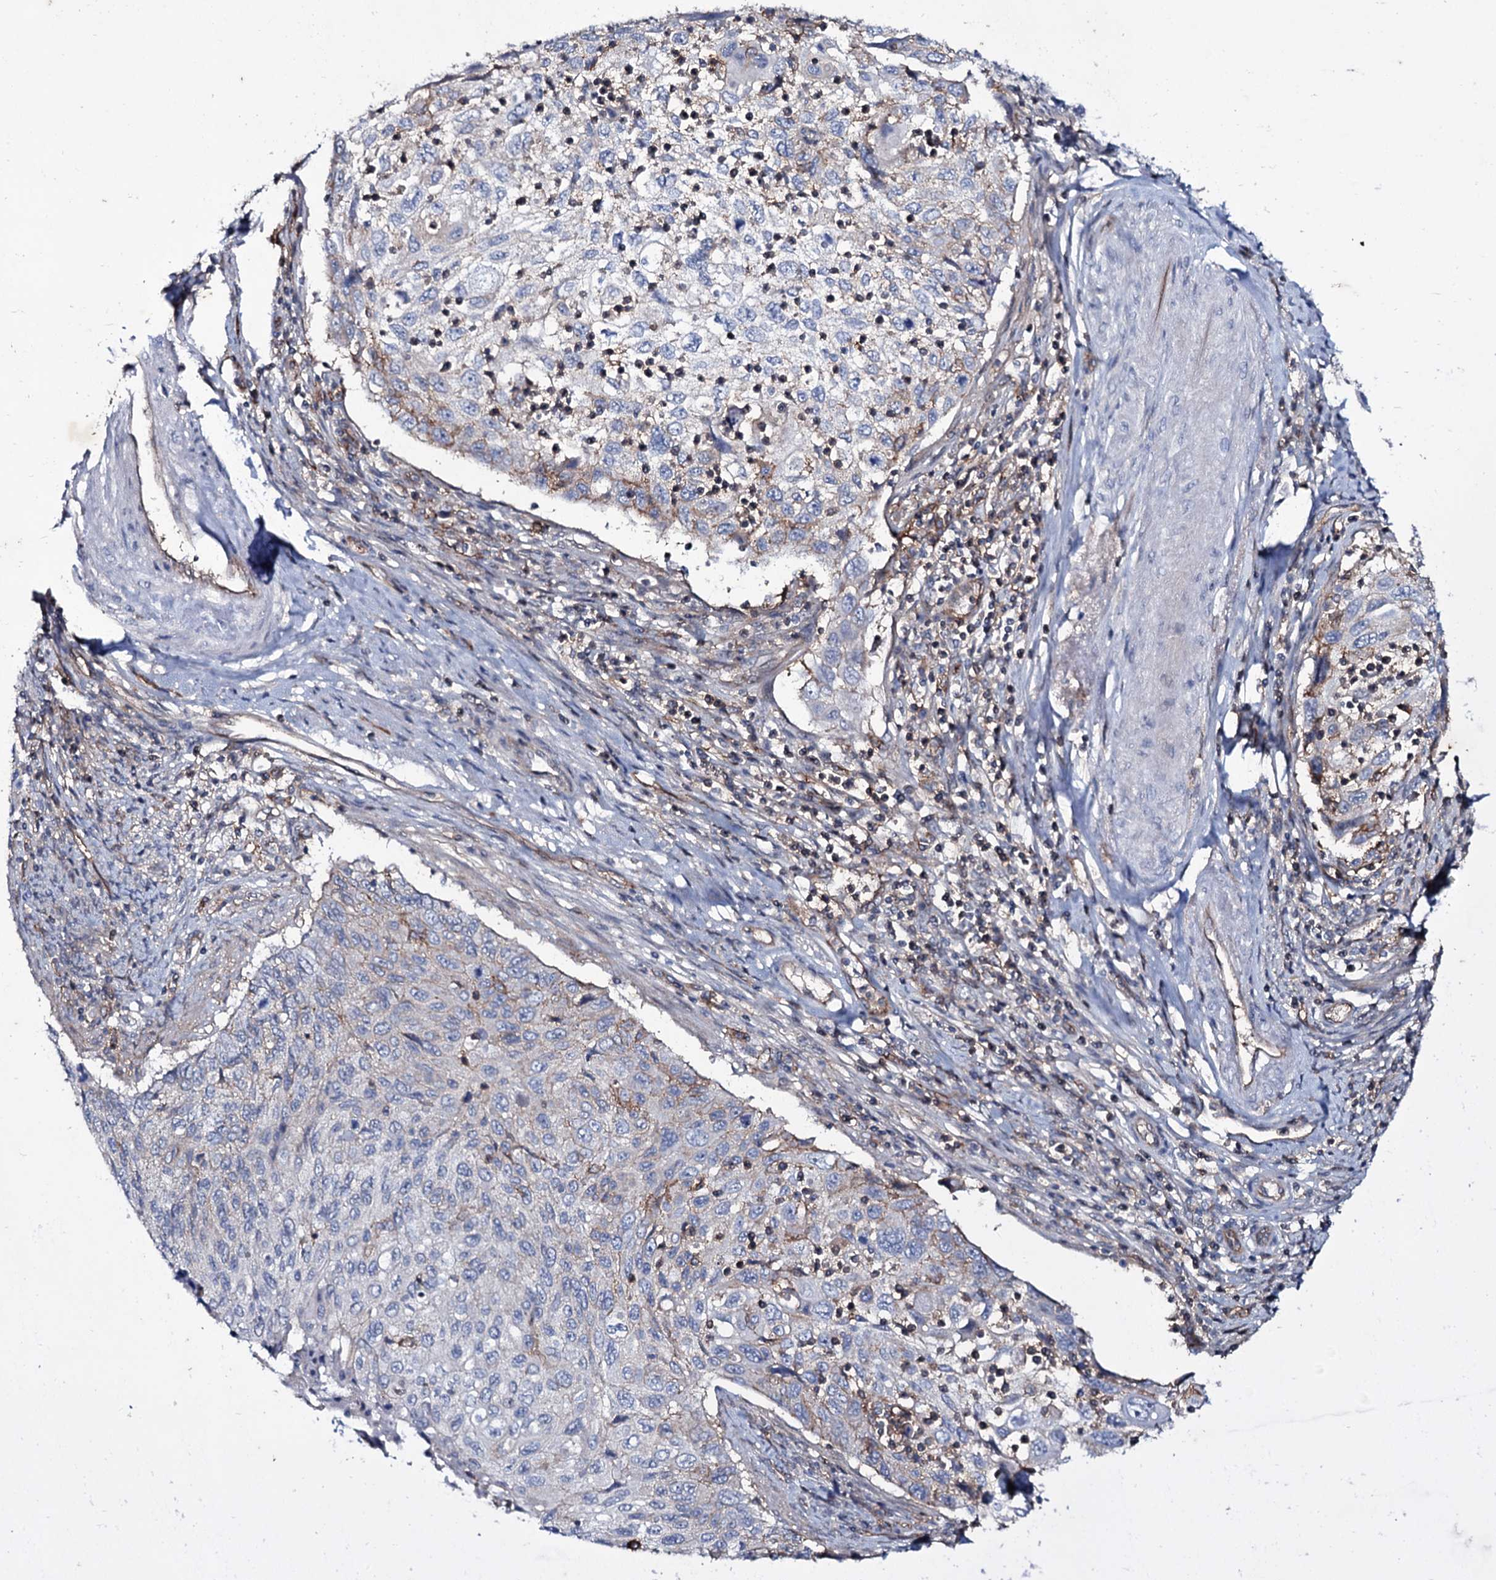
{"staining": {"intensity": "weak", "quantity": "<25%", "location": "cytoplasmic/membranous"}, "tissue": "cervical cancer", "cell_type": "Tumor cells", "image_type": "cancer", "snomed": [{"axis": "morphology", "description": "Squamous cell carcinoma, NOS"}, {"axis": "topography", "description": "Cervix"}], "caption": "The histopathology image reveals no staining of tumor cells in cervical cancer (squamous cell carcinoma). Nuclei are stained in blue.", "gene": "SNAP23", "patient": {"sex": "female", "age": 70}}